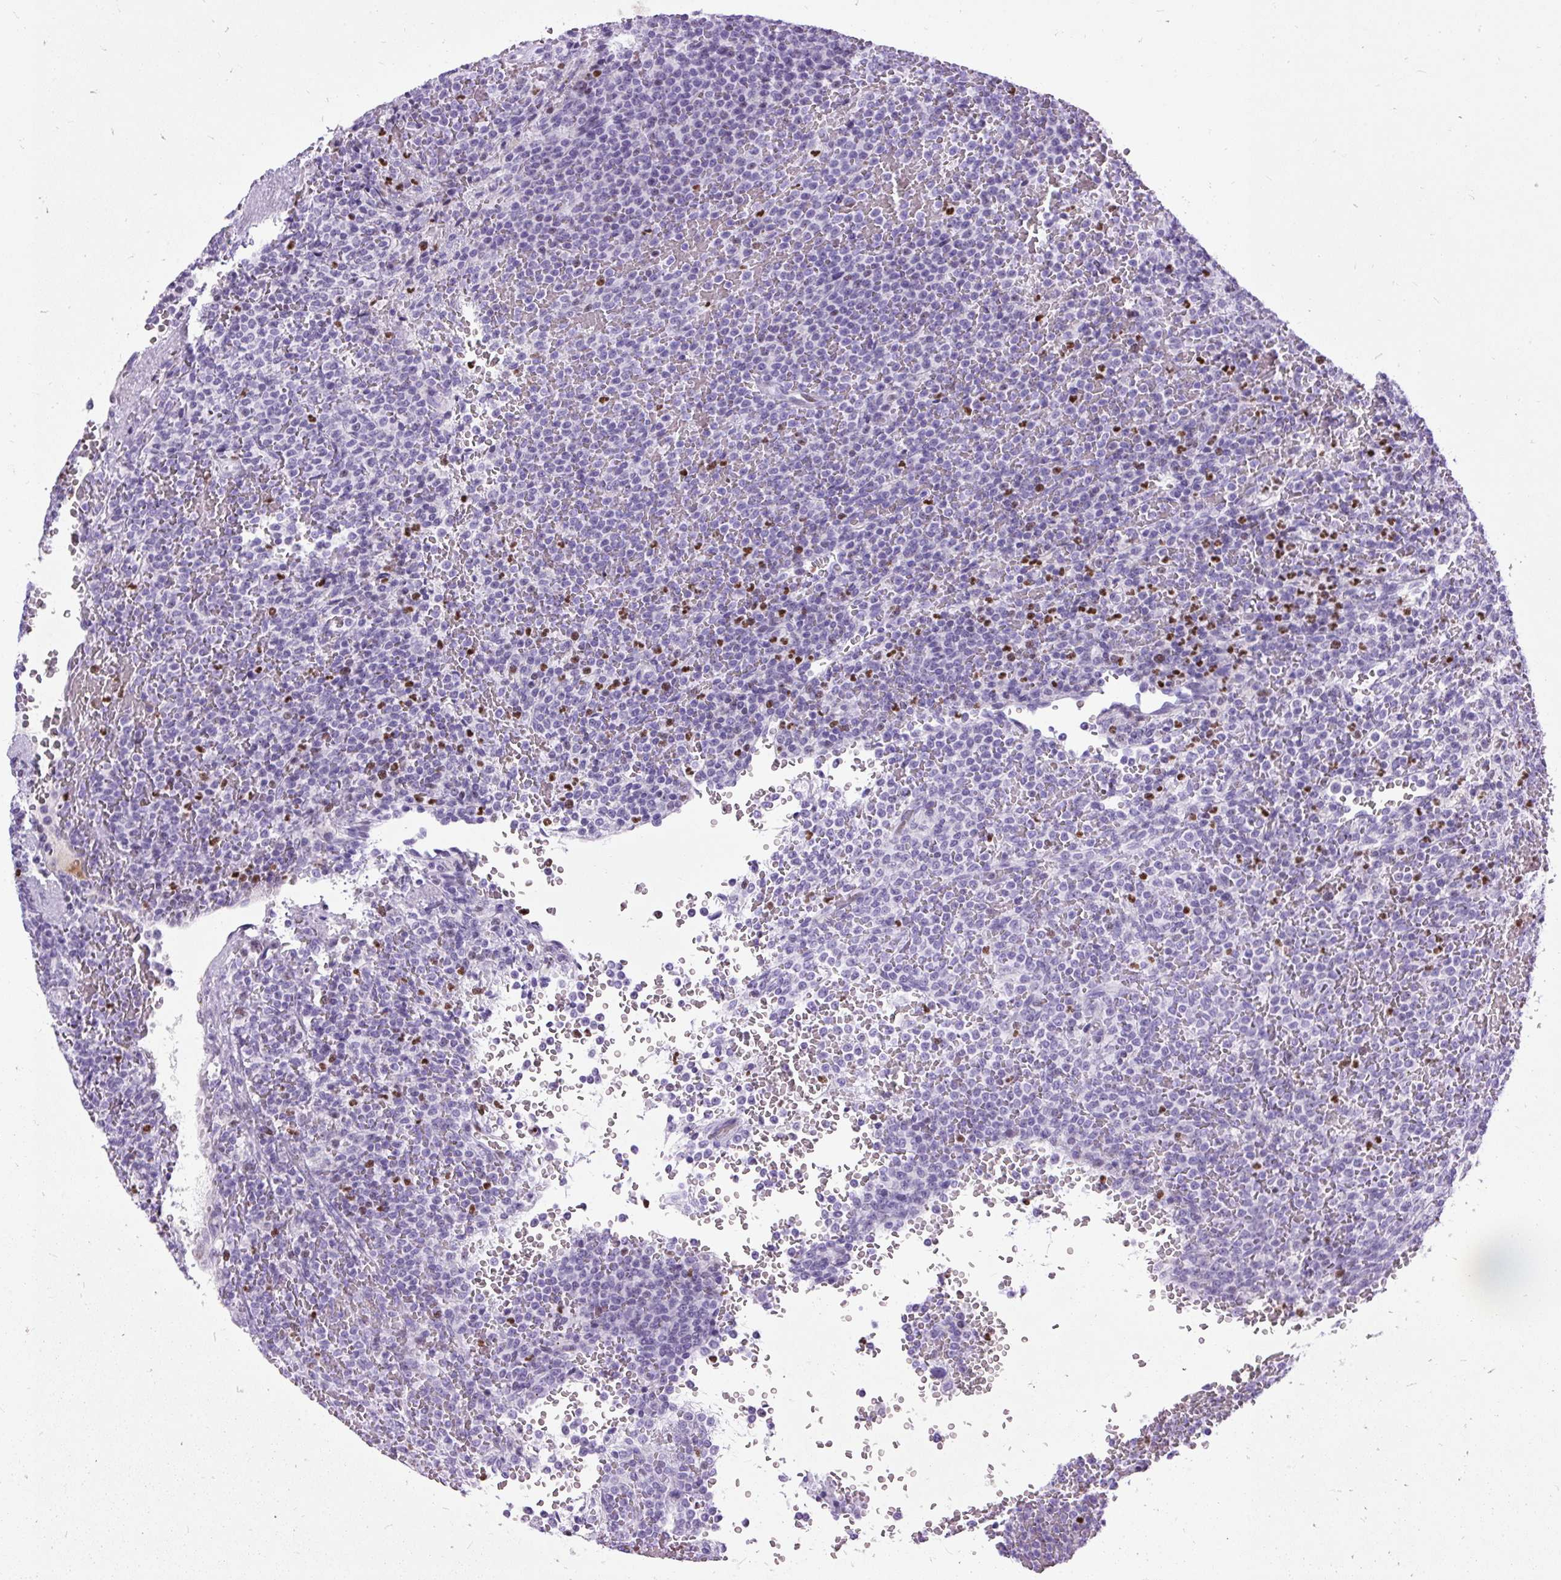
{"staining": {"intensity": "negative", "quantity": "none", "location": "none"}, "tissue": "lymphoma", "cell_type": "Tumor cells", "image_type": "cancer", "snomed": [{"axis": "morphology", "description": "Malignant lymphoma, non-Hodgkin's type, Low grade"}, {"axis": "topography", "description": "Spleen"}], "caption": "Low-grade malignant lymphoma, non-Hodgkin's type stained for a protein using immunohistochemistry shows no staining tumor cells.", "gene": "SPC24", "patient": {"sex": "male", "age": 60}}